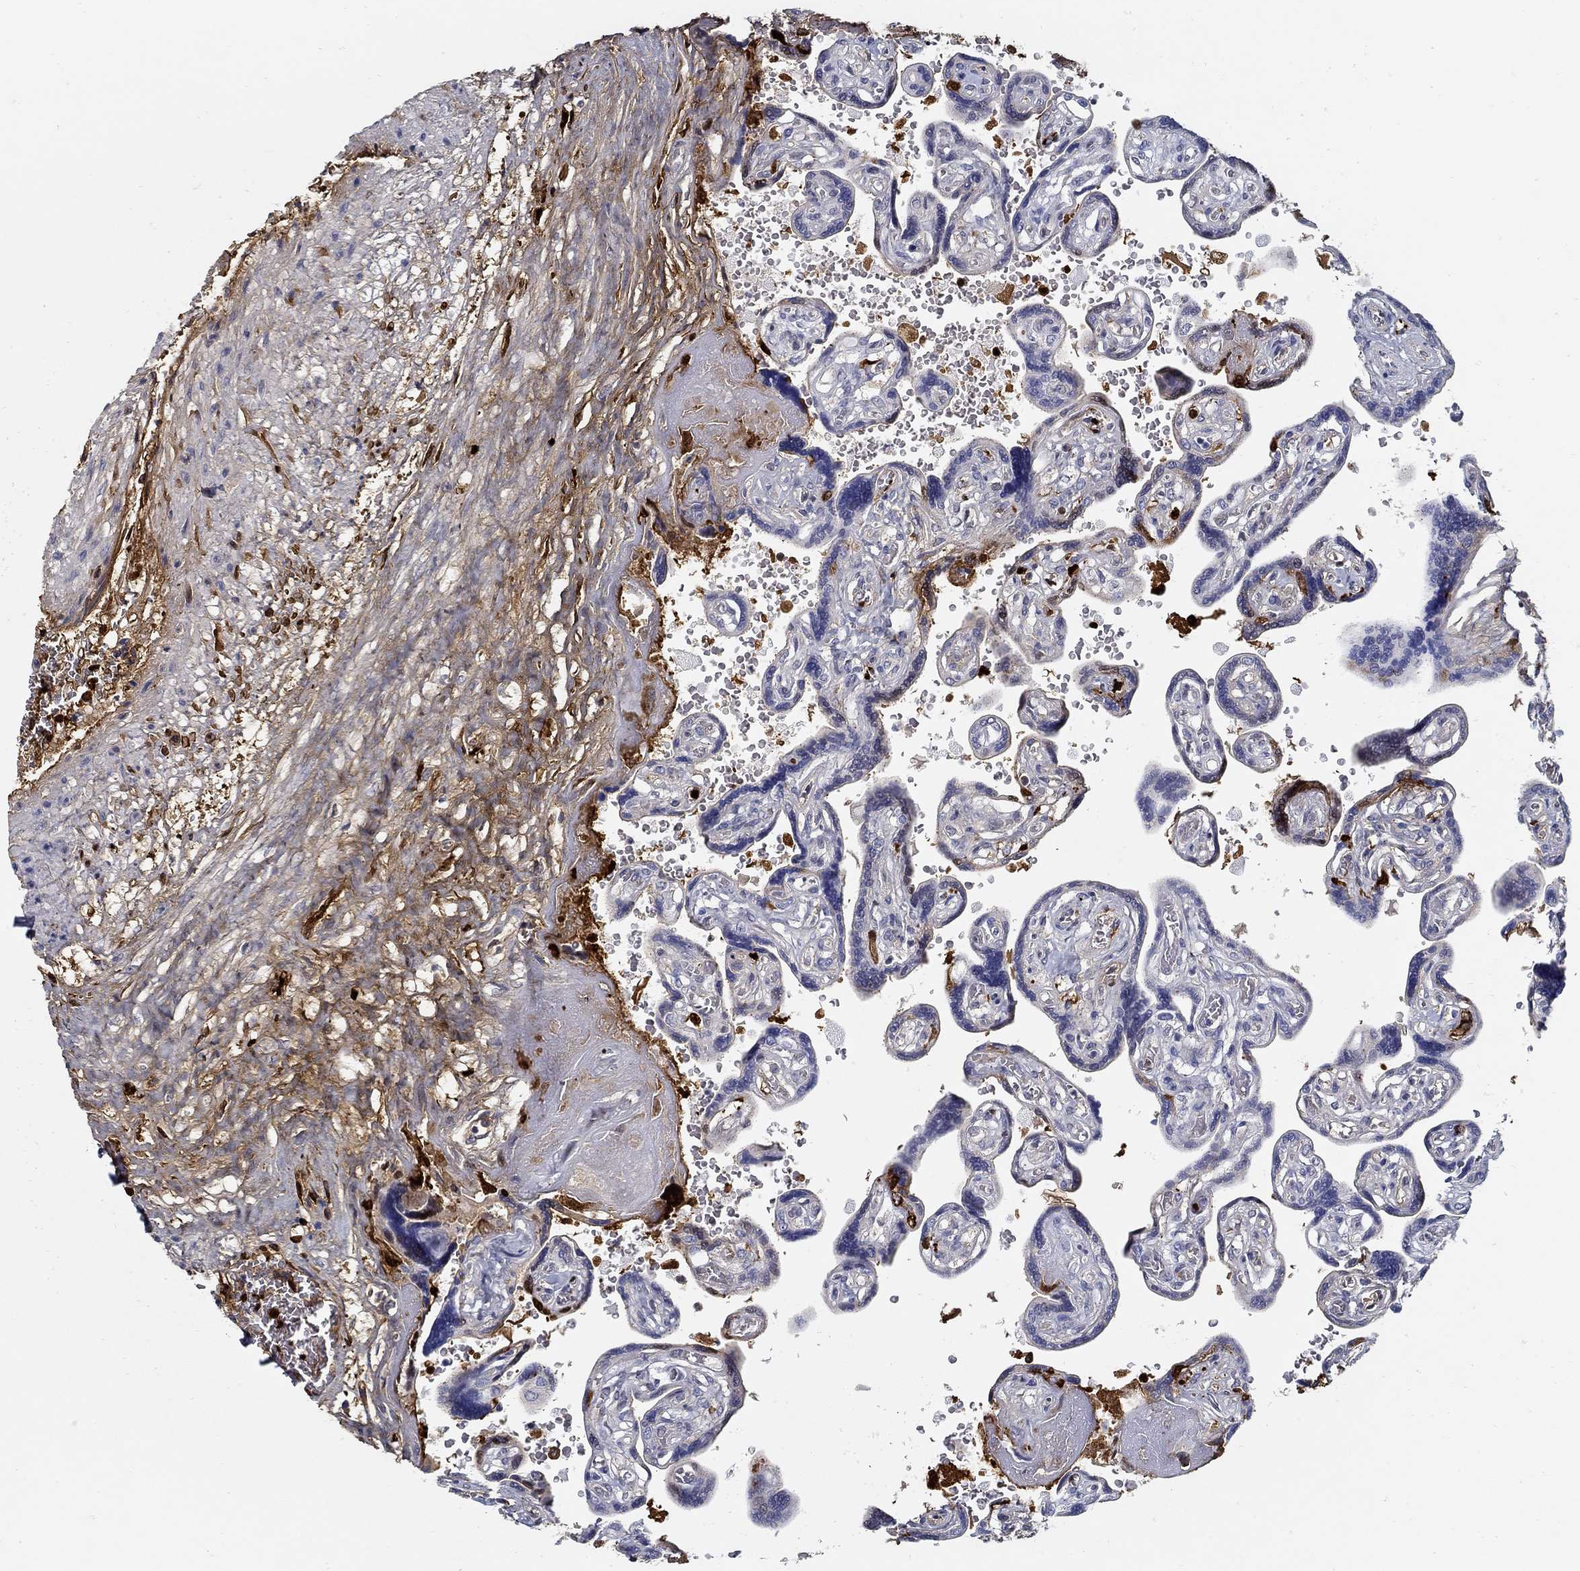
{"staining": {"intensity": "negative", "quantity": "none", "location": "none"}, "tissue": "placenta", "cell_type": "Decidual cells", "image_type": "normal", "snomed": [{"axis": "morphology", "description": "Normal tissue, NOS"}, {"axis": "topography", "description": "Placenta"}], "caption": "This is a micrograph of immunohistochemistry staining of unremarkable placenta, which shows no expression in decidual cells. The staining is performed using DAB brown chromogen with nuclei counter-stained in using hematoxylin.", "gene": "TGFBI", "patient": {"sex": "female", "age": 32}}